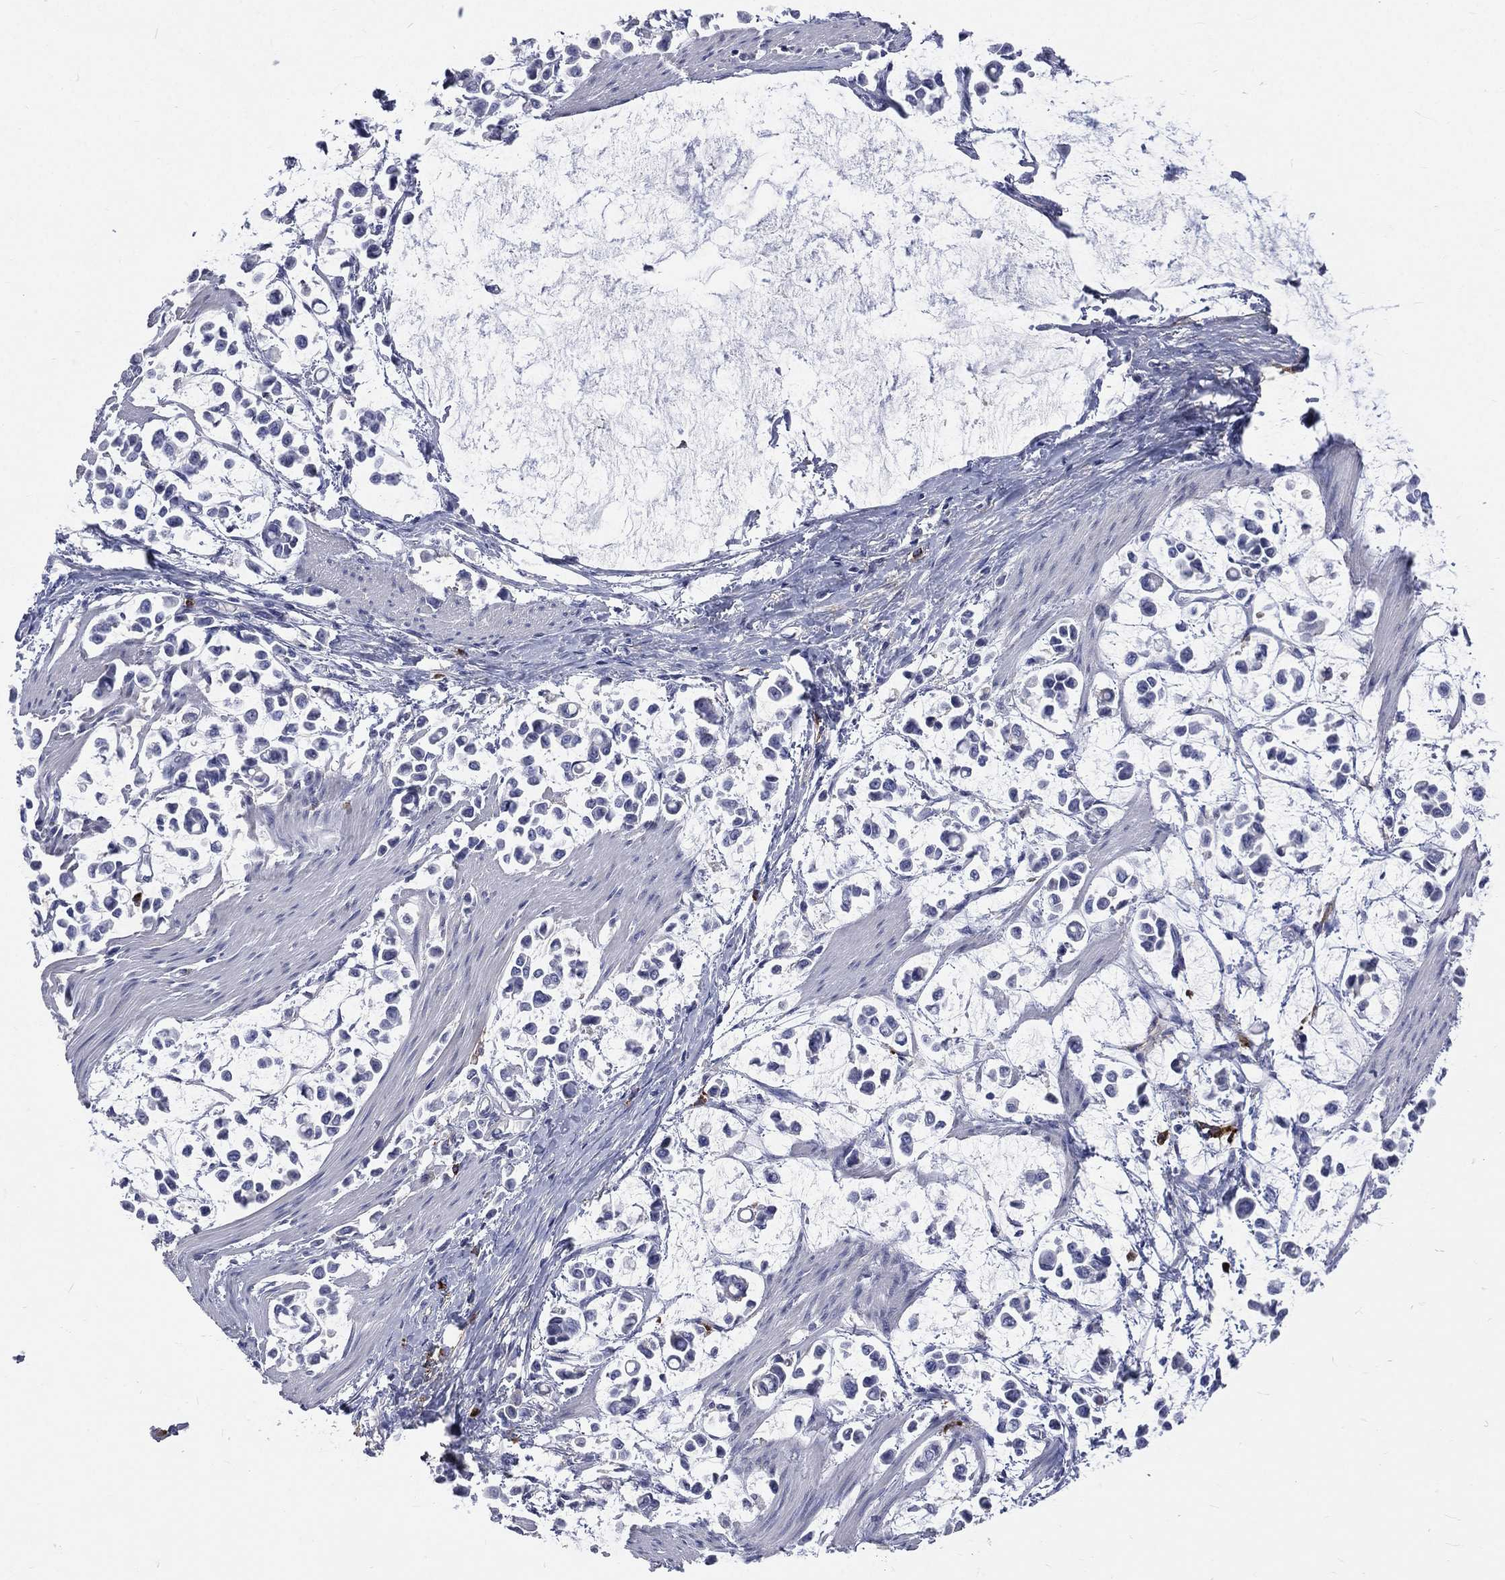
{"staining": {"intensity": "negative", "quantity": "none", "location": "none"}, "tissue": "stomach cancer", "cell_type": "Tumor cells", "image_type": "cancer", "snomed": [{"axis": "morphology", "description": "Adenocarcinoma, NOS"}, {"axis": "topography", "description": "Stomach"}], "caption": "IHC of human stomach cancer demonstrates no positivity in tumor cells.", "gene": "BASP1", "patient": {"sex": "male", "age": 82}}